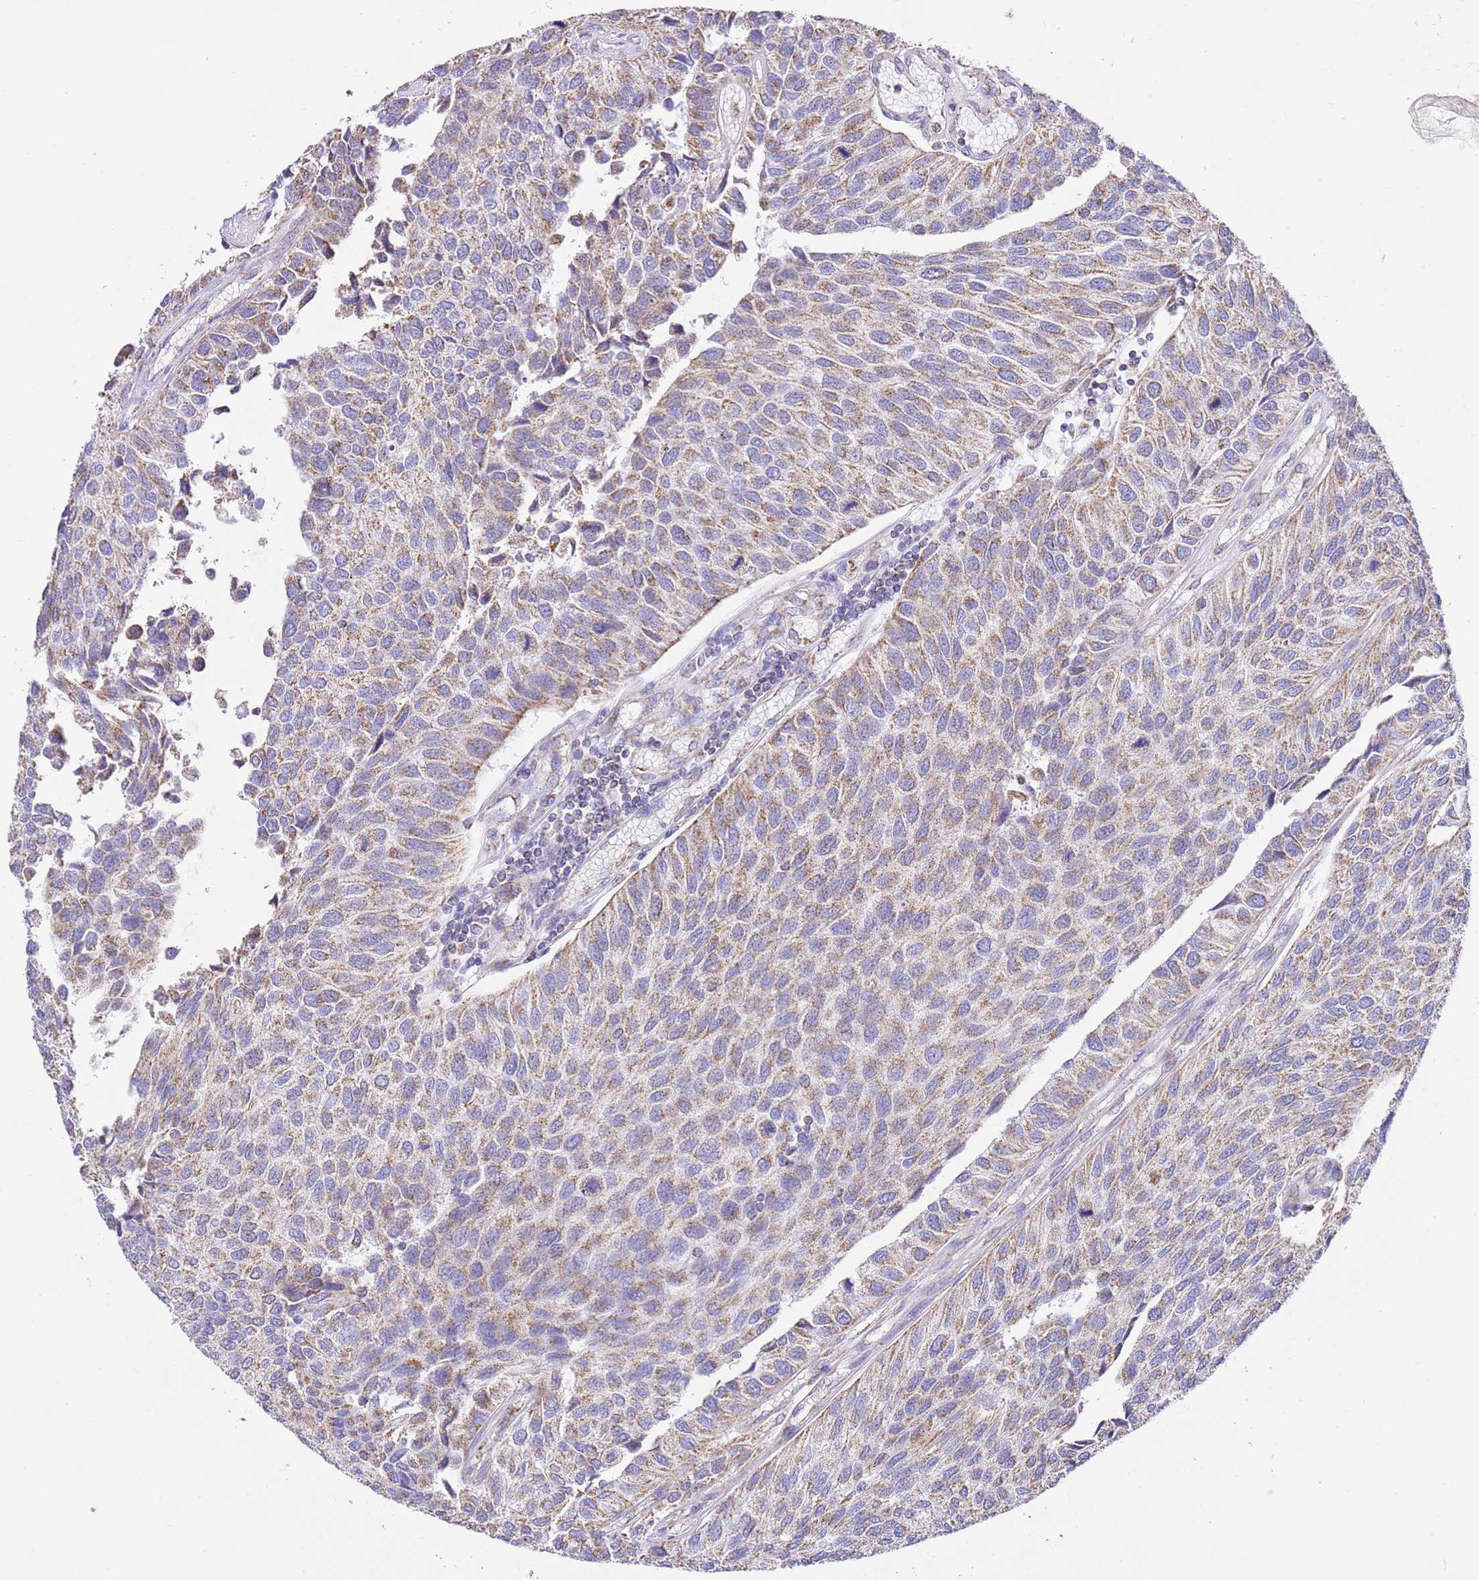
{"staining": {"intensity": "moderate", "quantity": ">75%", "location": "cytoplasmic/membranous"}, "tissue": "urothelial cancer", "cell_type": "Tumor cells", "image_type": "cancer", "snomed": [{"axis": "morphology", "description": "Urothelial carcinoma, NOS"}, {"axis": "topography", "description": "Urinary bladder"}], "caption": "Transitional cell carcinoma stained with a brown dye shows moderate cytoplasmic/membranous positive staining in approximately >75% of tumor cells.", "gene": "TEKTIP1", "patient": {"sex": "male", "age": 55}}